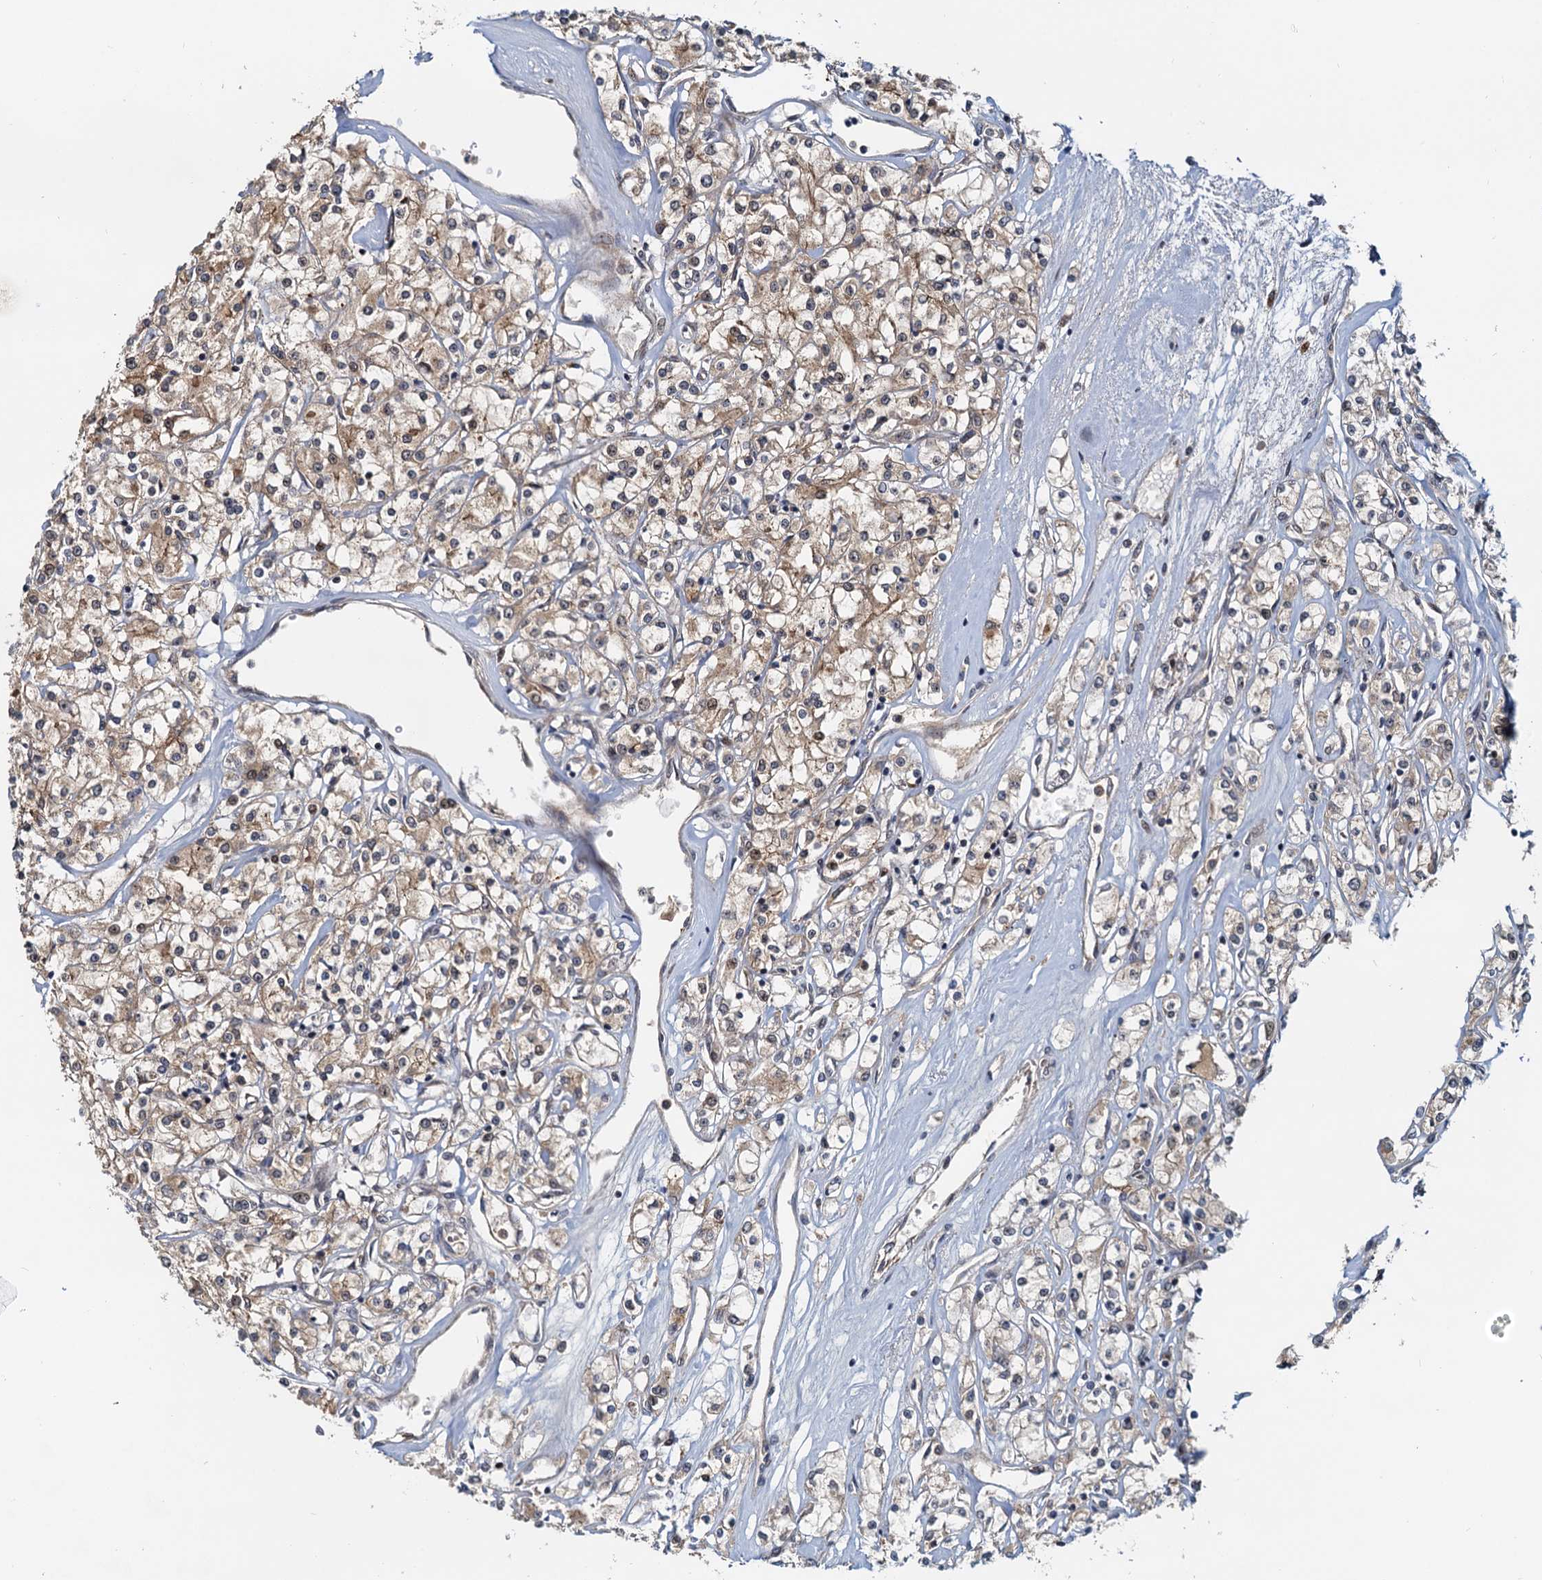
{"staining": {"intensity": "weak", "quantity": "25%-75%", "location": "cytoplasmic/membranous"}, "tissue": "renal cancer", "cell_type": "Tumor cells", "image_type": "cancer", "snomed": [{"axis": "morphology", "description": "Adenocarcinoma, NOS"}, {"axis": "topography", "description": "Kidney"}], "caption": "This is a histology image of immunohistochemistry staining of renal adenocarcinoma, which shows weak expression in the cytoplasmic/membranous of tumor cells.", "gene": "TOLLIP", "patient": {"sex": "female", "age": 59}}